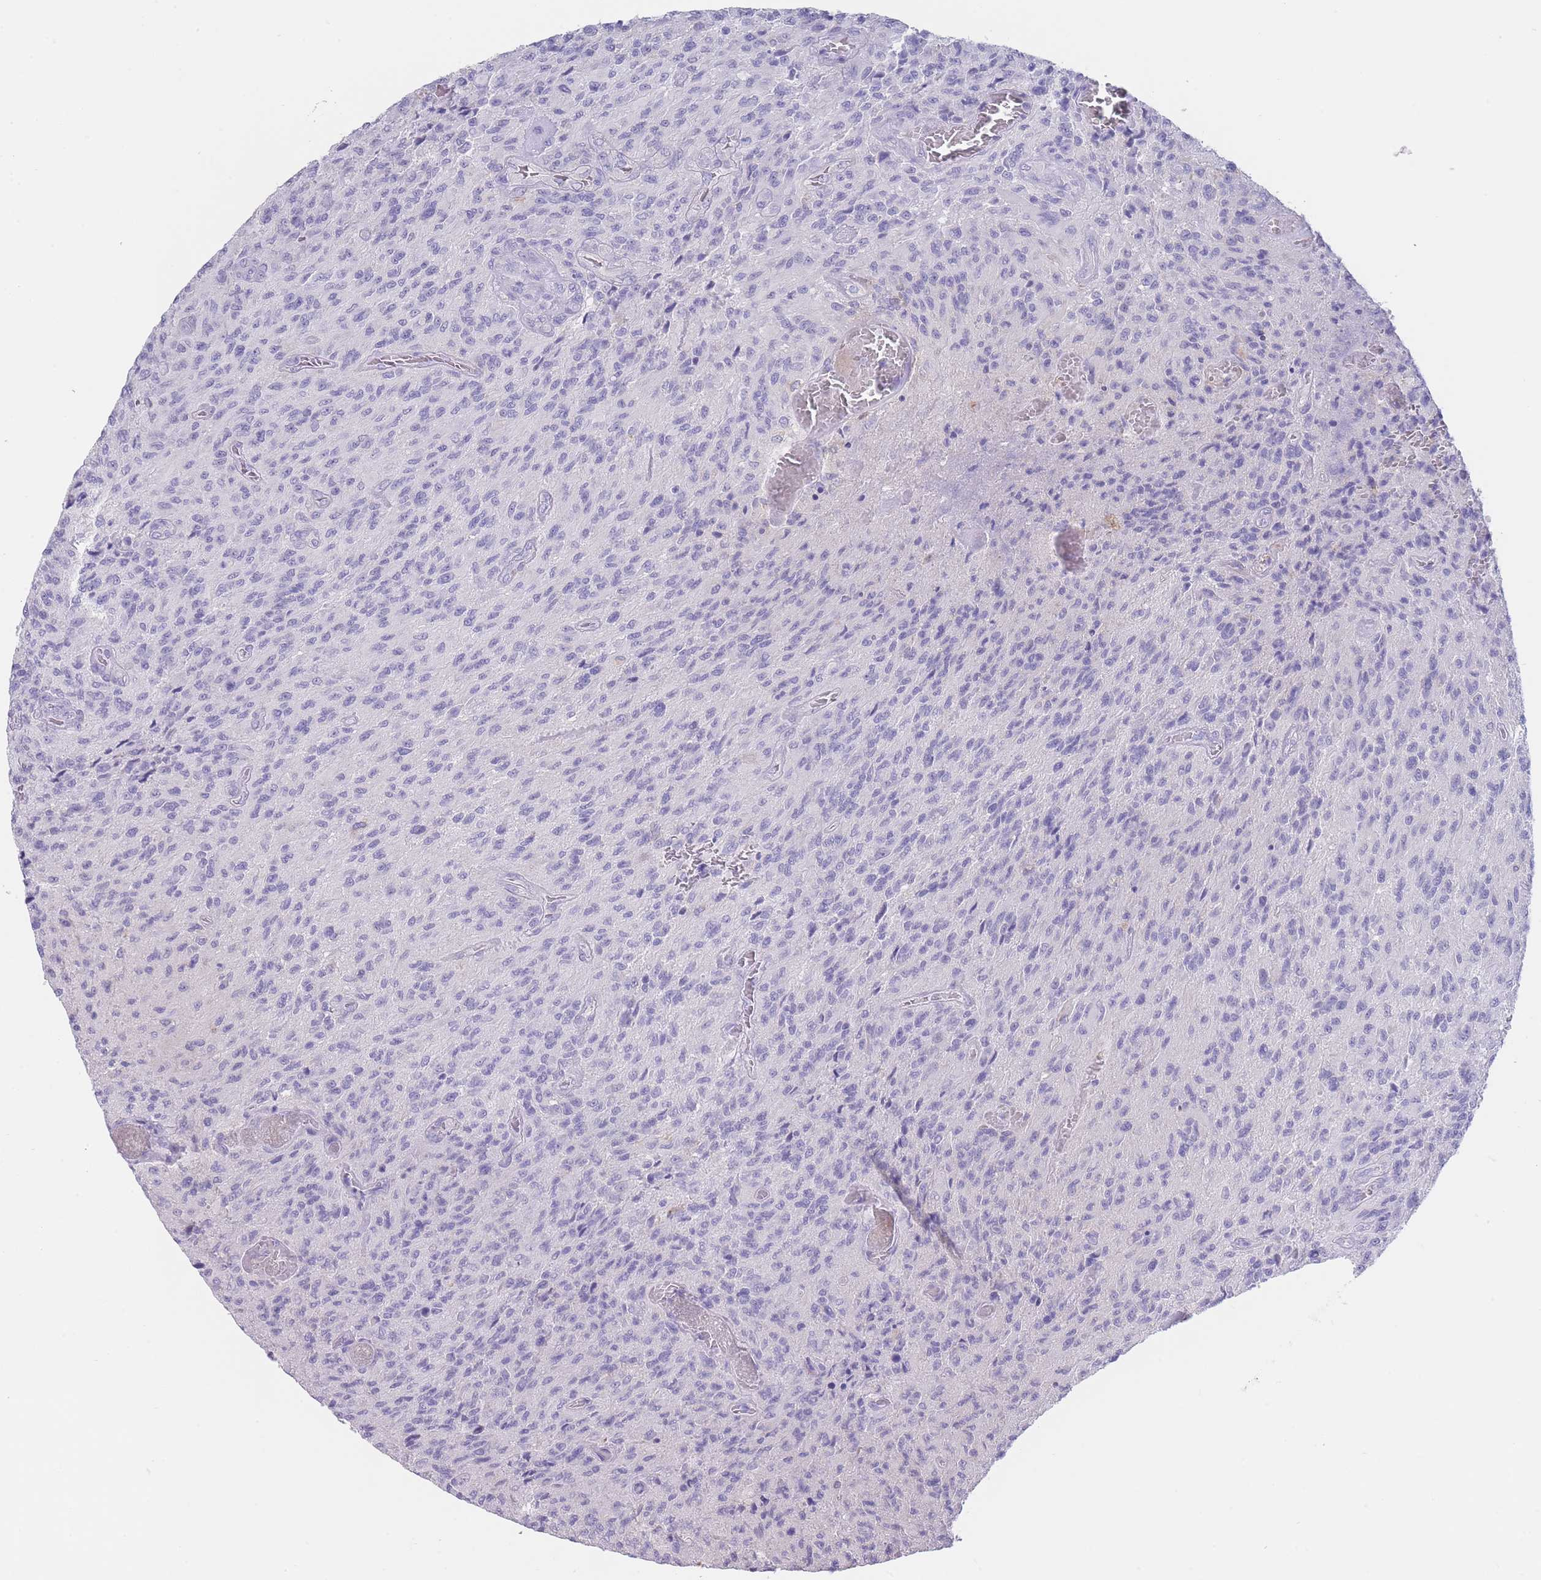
{"staining": {"intensity": "negative", "quantity": "none", "location": "none"}, "tissue": "glioma", "cell_type": "Tumor cells", "image_type": "cancer", "snomed": [{"axis": "morphology", "description": "Normal tissue, NOS"}, {"axis": "morphology", "description": "Glioma, malignant, High grade"}, {"axis": "topography", "description": "Cerebral cortex"}], "caption": "Image shows no protein positivity in tumor cells of glioma tissue.", "gene": "CD37", "patient": {"sex": "male", "age": 56}}